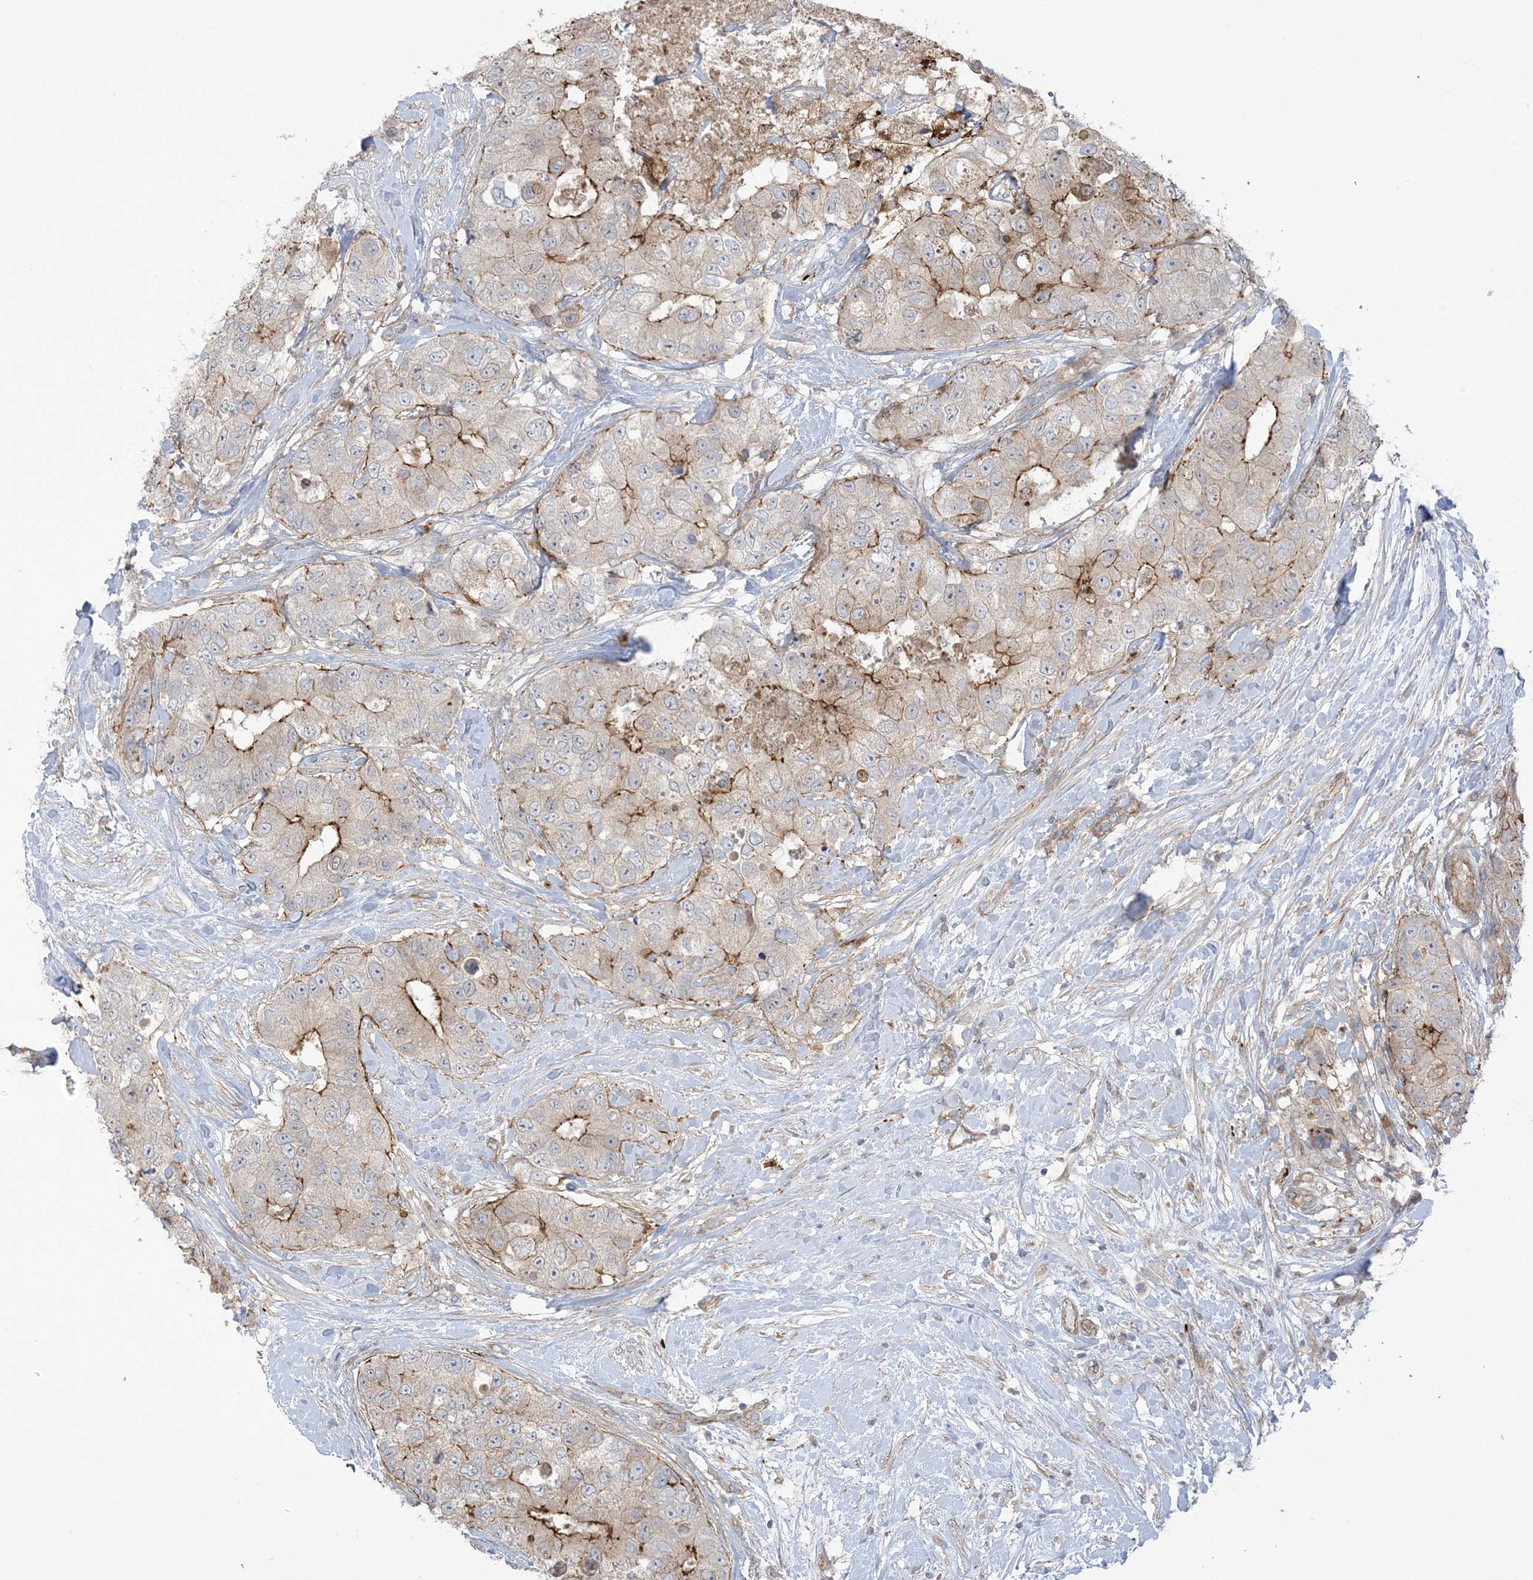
{"staining": {"intensity": "moderate", "quantity": "<25%", "location": "cytoplasmic/membranous"}, "tissue": "breast cancer", "cell_type": "Tumor cells", "image_type": "cancer", "snomed": [{"axis": "morphology", "description": "Duct carcinoma"}, {"axis": "topography", "description": "Breast"}], "caption": "Immunohistochemical staining of breast cancer (infiltrating ductal carcinoma) shows moderate cytoplasmic/membranous protein expression in approximately <25% of tumor cells.", "gene": "ICMT", "patient": {"sex": "female", "age": 62}}